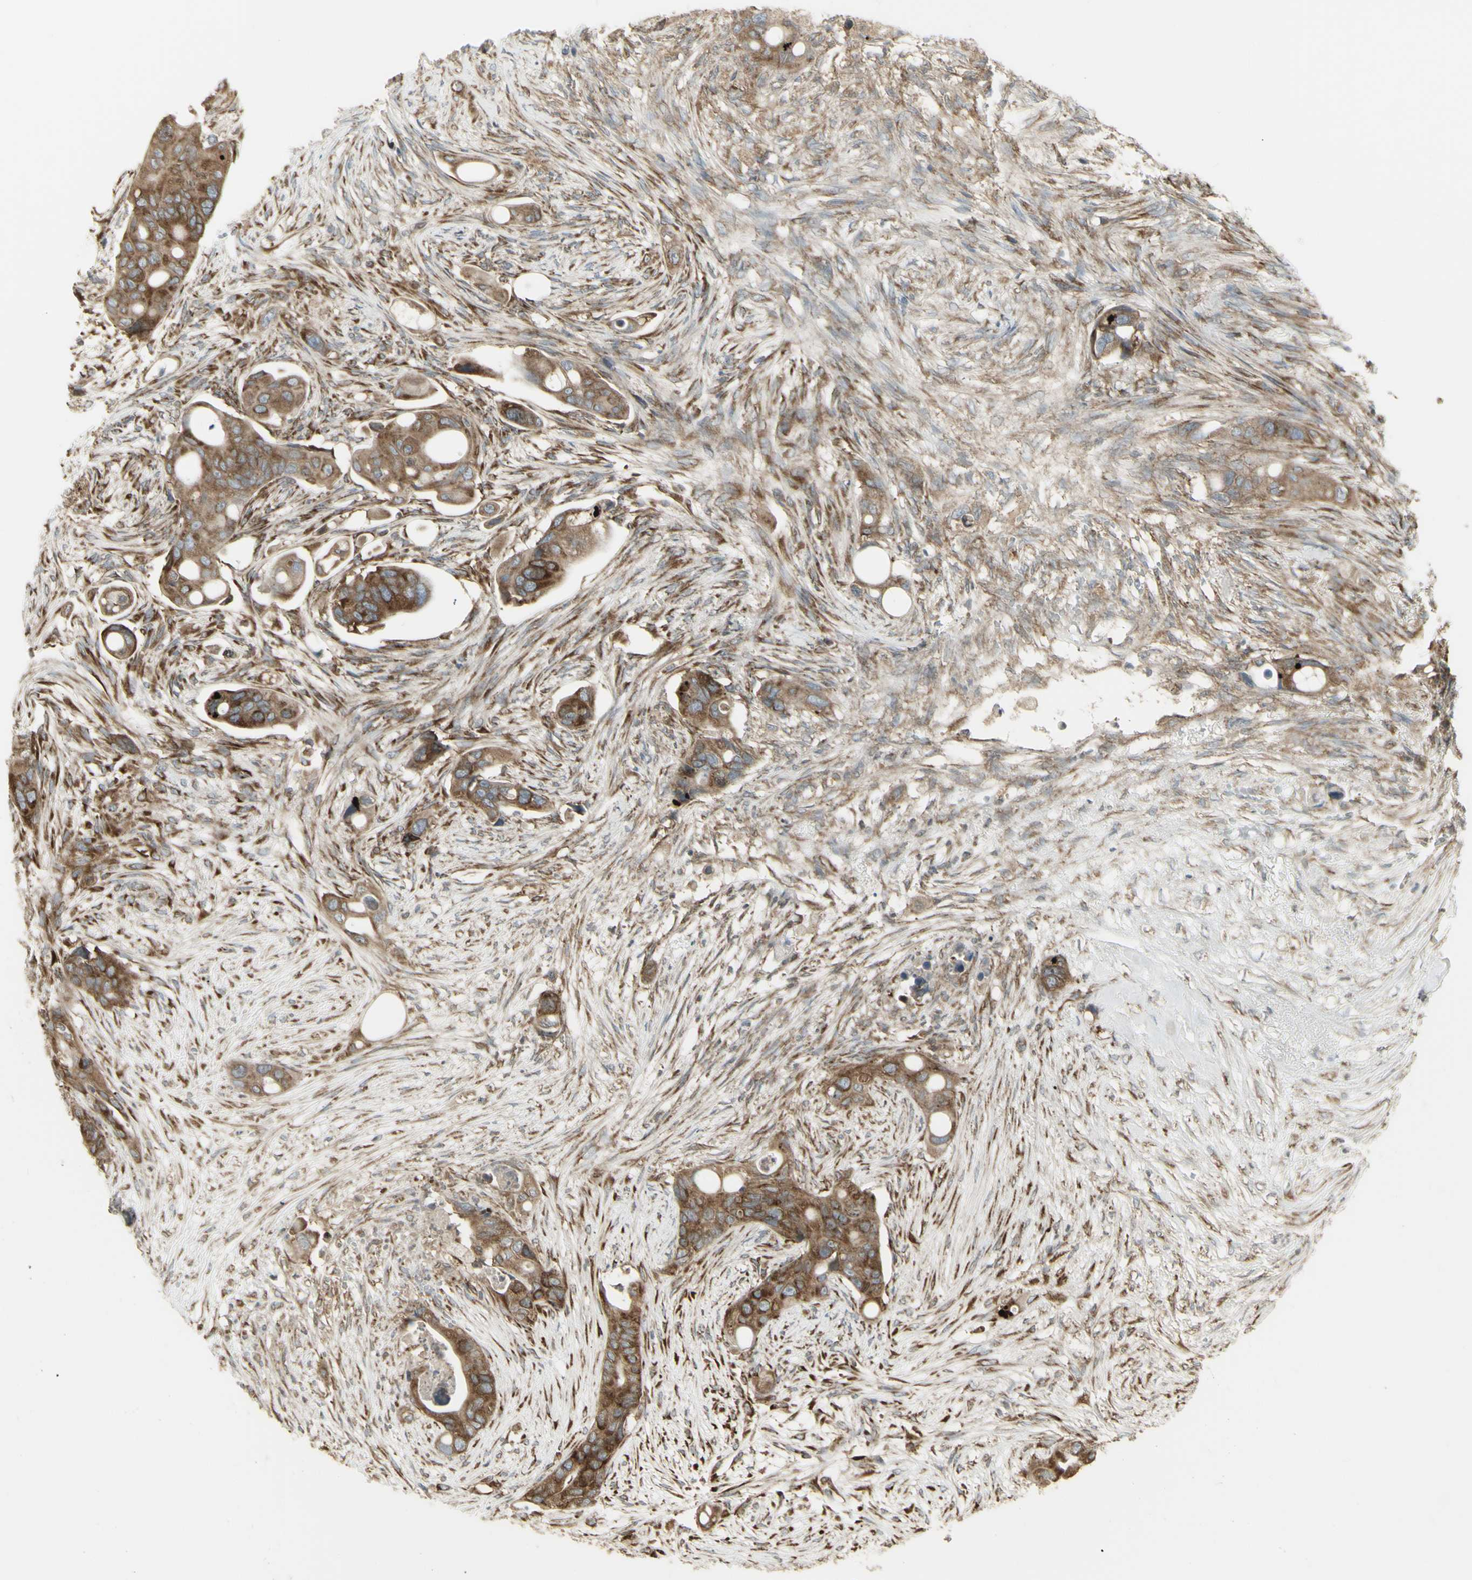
{"staining": {"intensity": "moderate", "quantity": ">75%", "location": "cytoplasmic/membranous"}, "tissue": "colorectal cancer", "cell_type": "Tumor cells", "image_type": "cancer", "snomed": [{"axis": "morphology", "description": "Adenocarcinoma, NOS"}, {"axis": "topography", "description": "Colon"}], "caption": "Immunohistochemistry image of colorectal cancer (adenocarcinoma) stained for a protein (brown), which exhibits medium levels of moderate cytoplasmic/membranous staining in approximately >75% of tumor cells.", "gene": "FKBP3", "patient": {"sex": "female", "age": 57}}